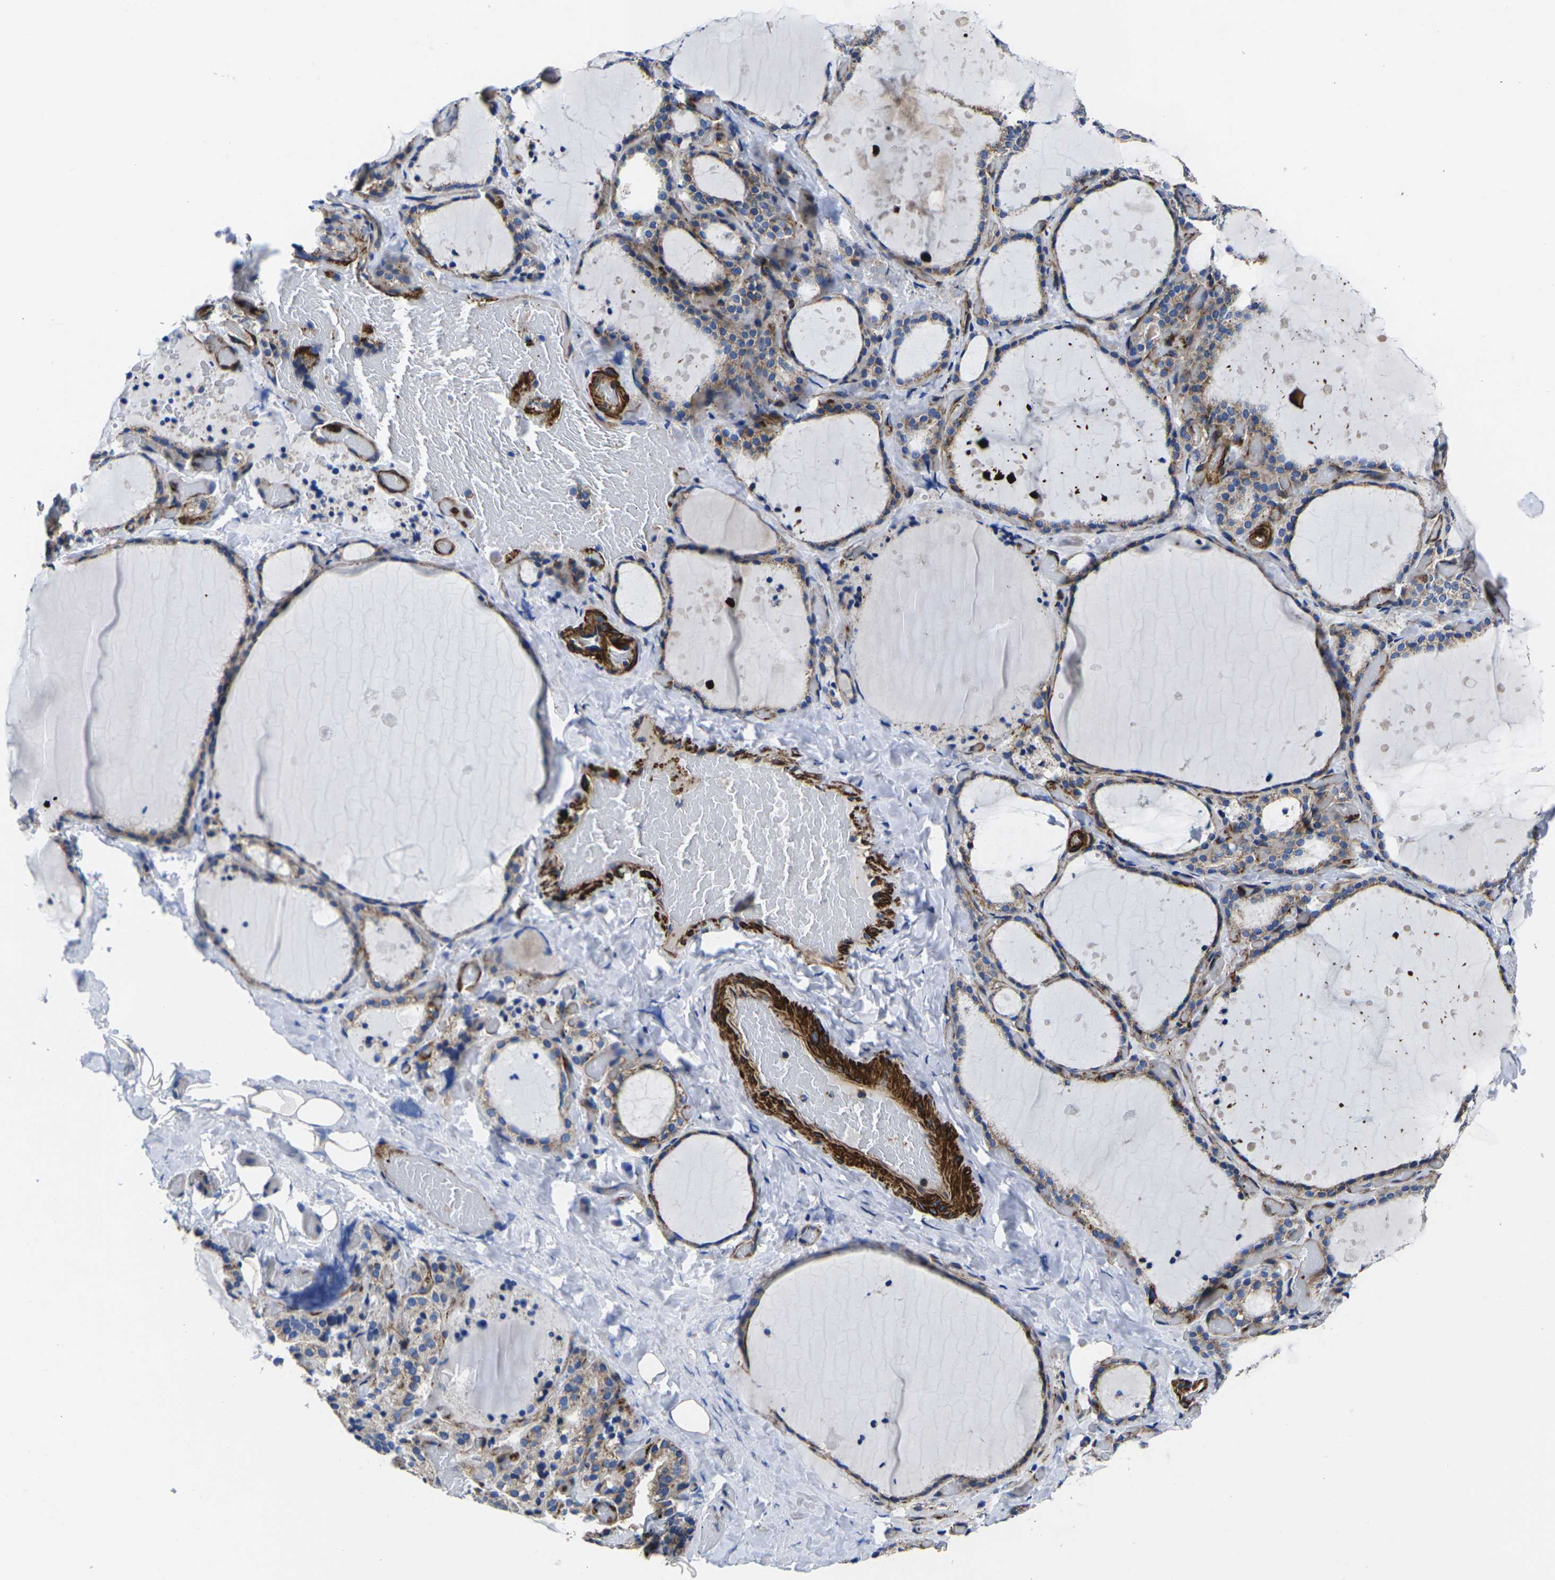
{"staining": {"intensity": "moderate", "quantity": ">75%", "location": "cytoplasmic/membranous"}, "tissue": "thyroid gland", "cell_type": "Glandular cells", "image_type": "normal", "snomed": [{"axis": "morphology", "description": "Normal tissue, NOS"}, {"axis": "topography", "description": "Thyroid gland"}], "caption": "The image exhibits a brown stain indicating the presence of a protein in the cytoplasmic/membranous of glandular cells in thyroid gland. (DAB IHC, brown staining for protein, blue staining for nuclei).", "gene": "GPR4", "patient": {"sex": "female", "age": 44}}